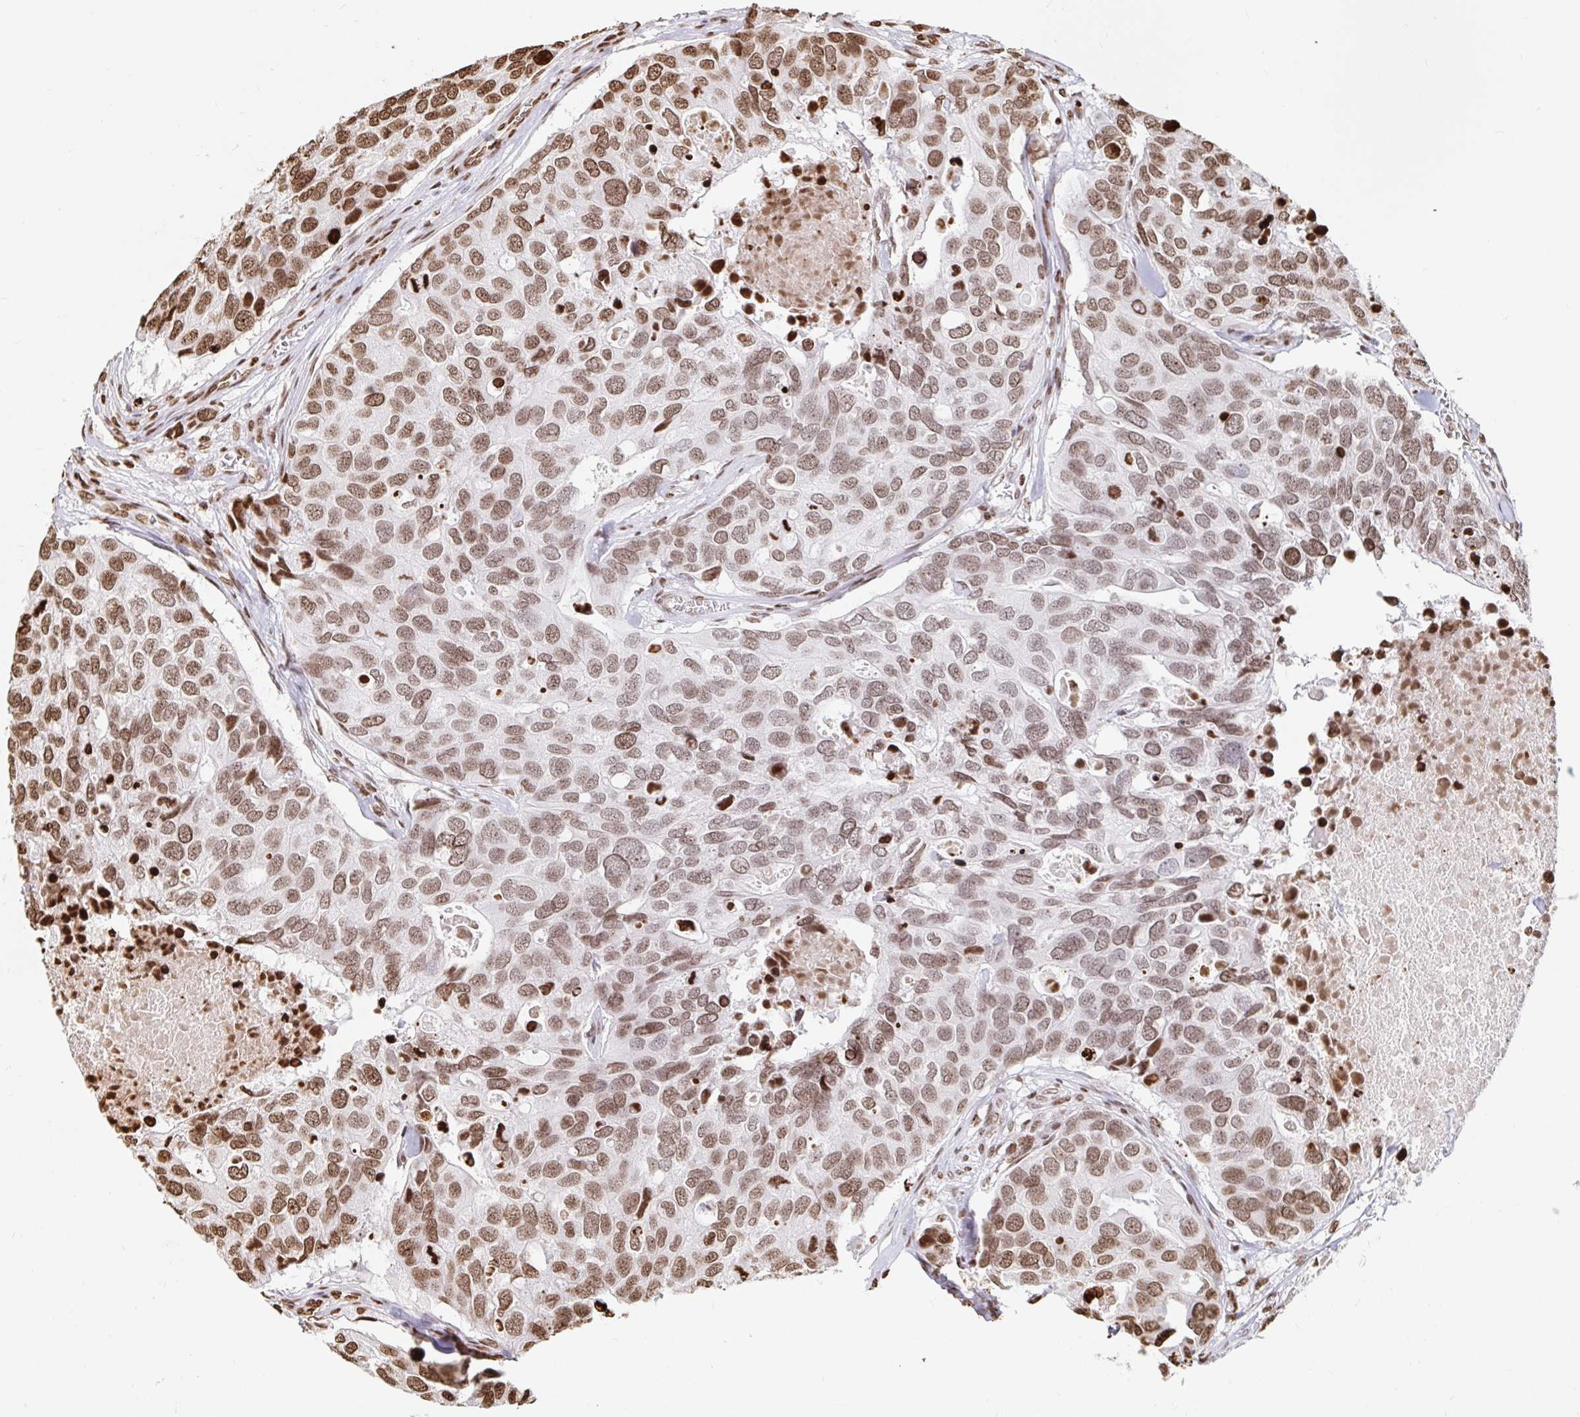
{"staining": {"intensity": "moderate", "quantity": ">75%", "location": "nuclear"}, "tissue": "breast cancer", "cell_type": "Tumor cells", "image_type": "cancer", "snomed": [{"axis": "morphology", "description": "Duct carcinoma"}, {"axis": "topography", "description": "Breast"}], "caption": "Immunohistochemical staining of breast invasive ductal carcinoma demonstrates moderate nuclear protein expression in approximately >75% of tumor cells.", "gene": "H2BC5", "patient": {"sex": "female", "age": 83}}